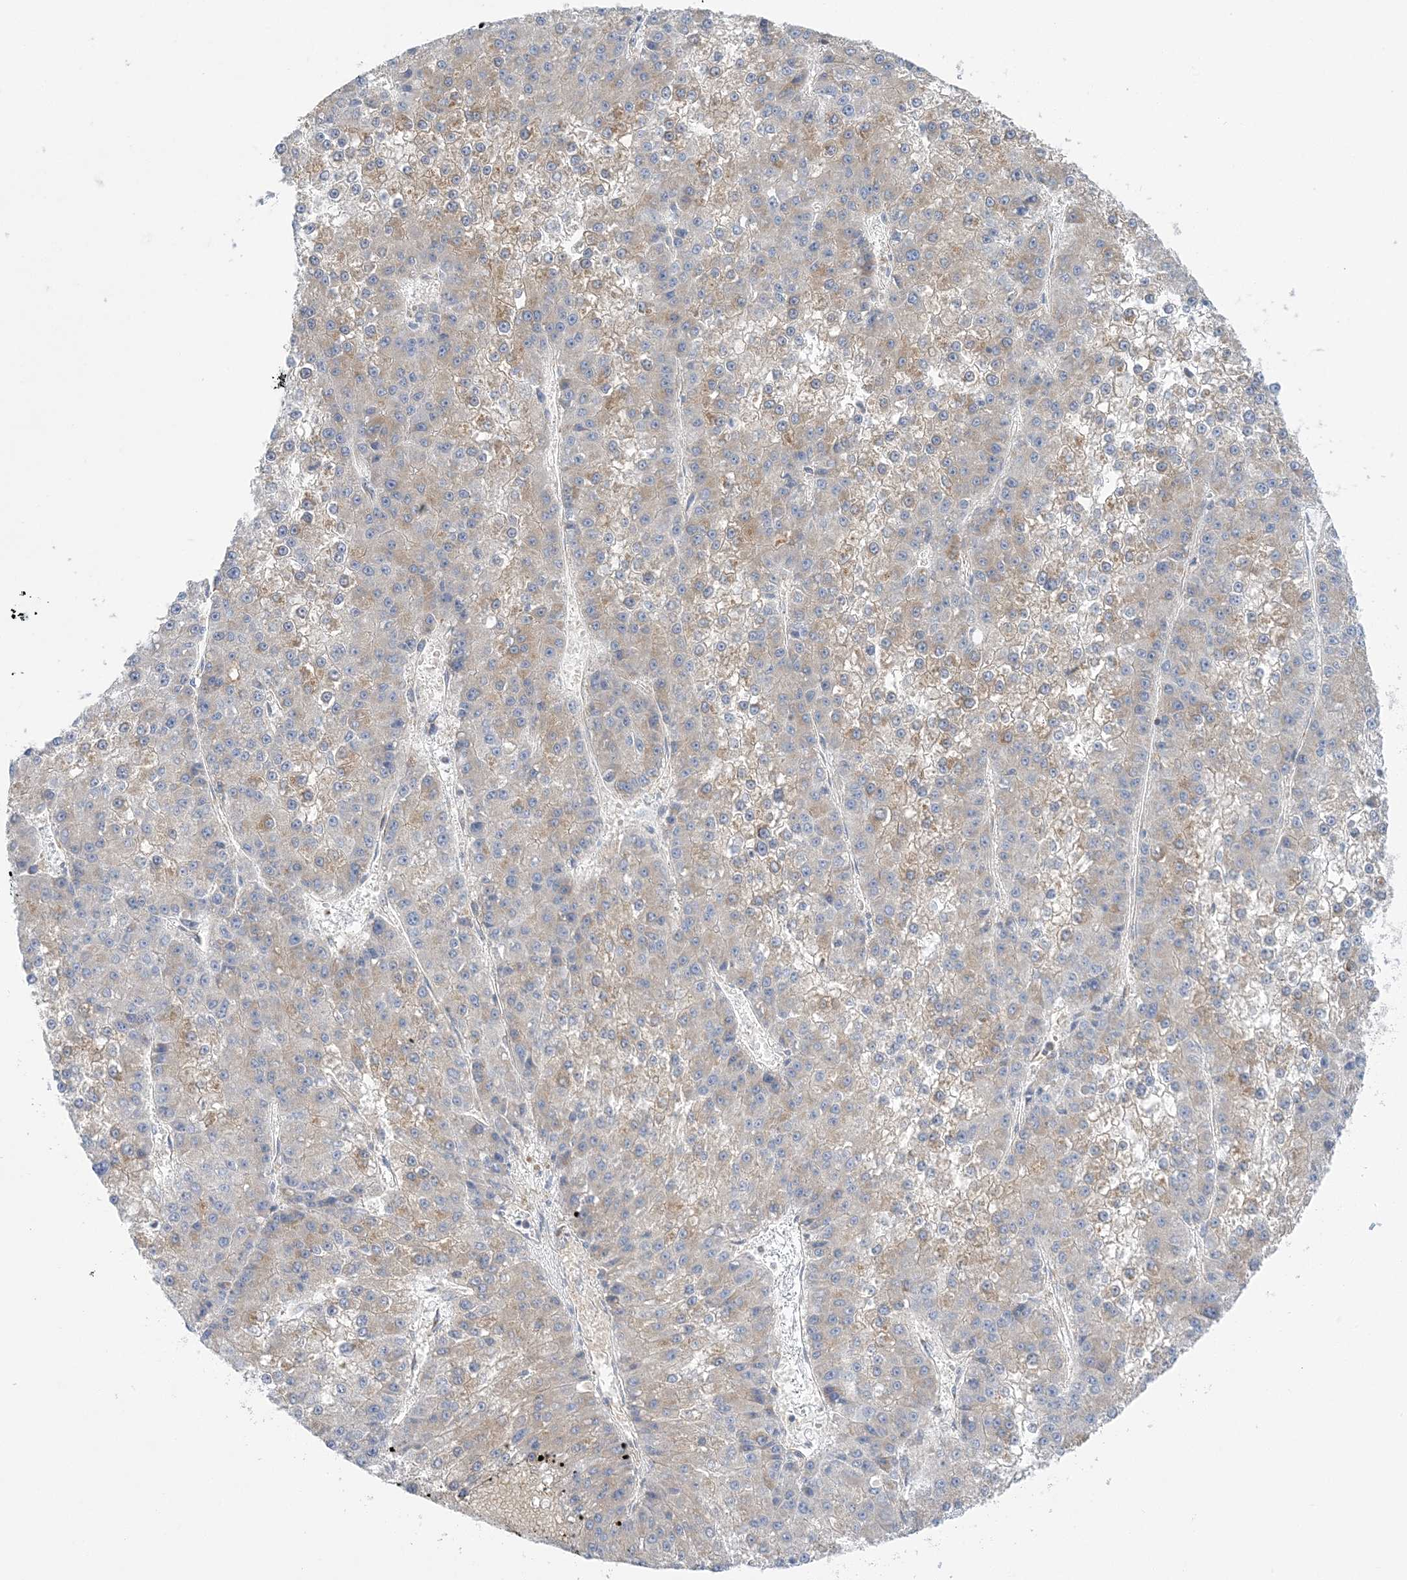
{"staining": {"intensity": "moderate", "quantity": "<25%", "location": "cytoplasmic/membranous"}, "tissue": "liver cancer", "cell_type": "Tumor cells", "image_type": "cancer", "snomed": [{"axis": "morphology", "description": "Carcinoma, Hepatocellular, NOS"}, {"axis": "topography", "description": "Liver"}], "caption": "Liver cancer stained with a brown dye shows moderate cytoplasmic/membranous positive staining in about <25% of tumor cells.", "gene": "FAM114A2", "patient": {"sex": "female", "age": 73}}